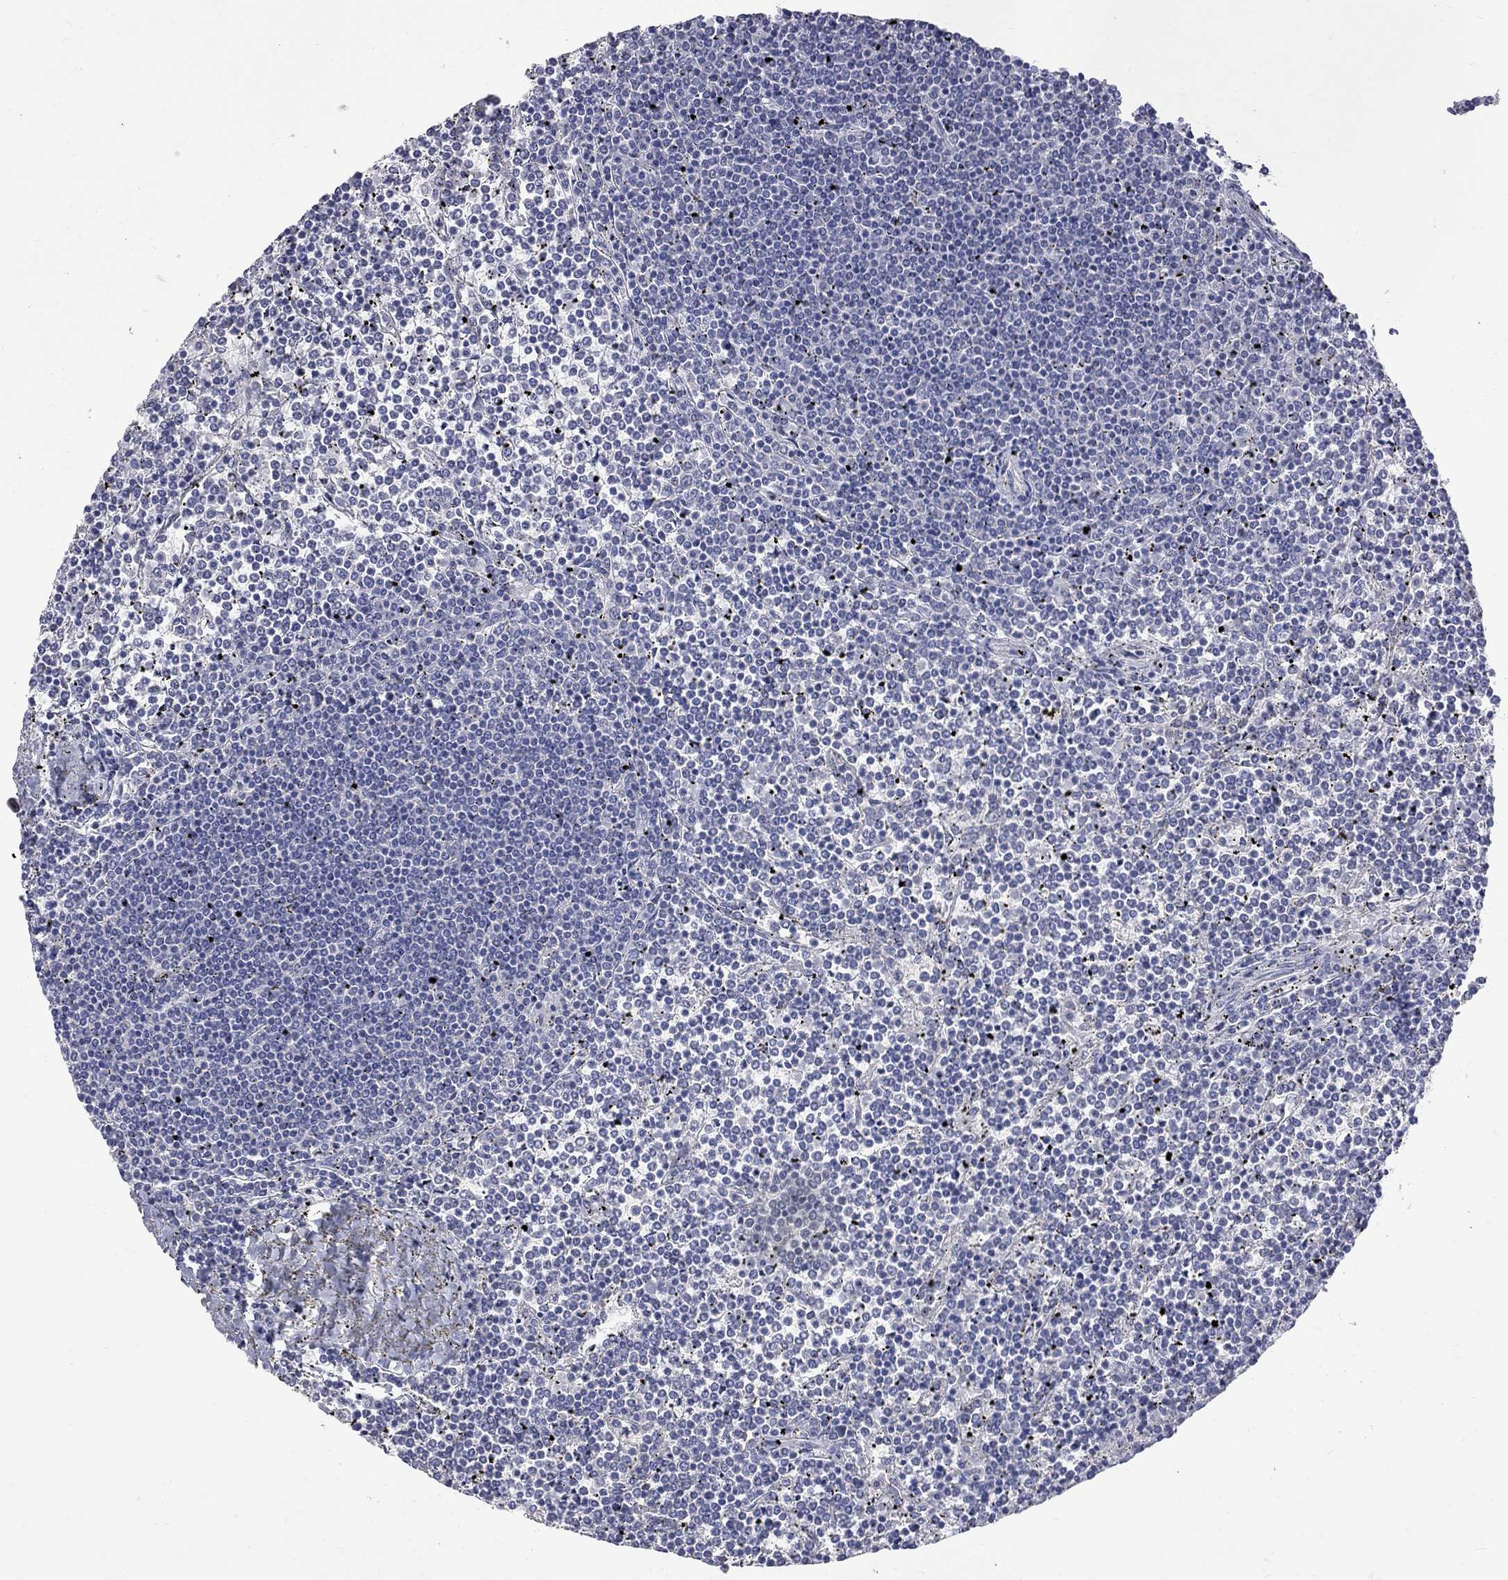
{"staining": {"intensity": "negative", "quantity": "none", "location": "none"}, "tissue": "lymphoma", "cell_type": "Tumor cells", "image_type": "cancer", "snomed": [{"axis": "morphology", "description": "Malignant lymphoma, non-Hodgkin's type, Low grade"}, {"axis": "topography", "description": "Spleen"}], "caption": "High magnification brightfield microscopy of malignant lymphoma, non-Hodgkin's type (low-grade) stained with DAB (3,3'-diaminobenzidine) (brown) and counterstained with hematoxylin (blue): tumor cells show no significant expression. (Immunohistochemistry (ihc), brightfield microscopy, high magnification).", "gene": "KCND2", "patient": {"sex": "female", "age": 19}}